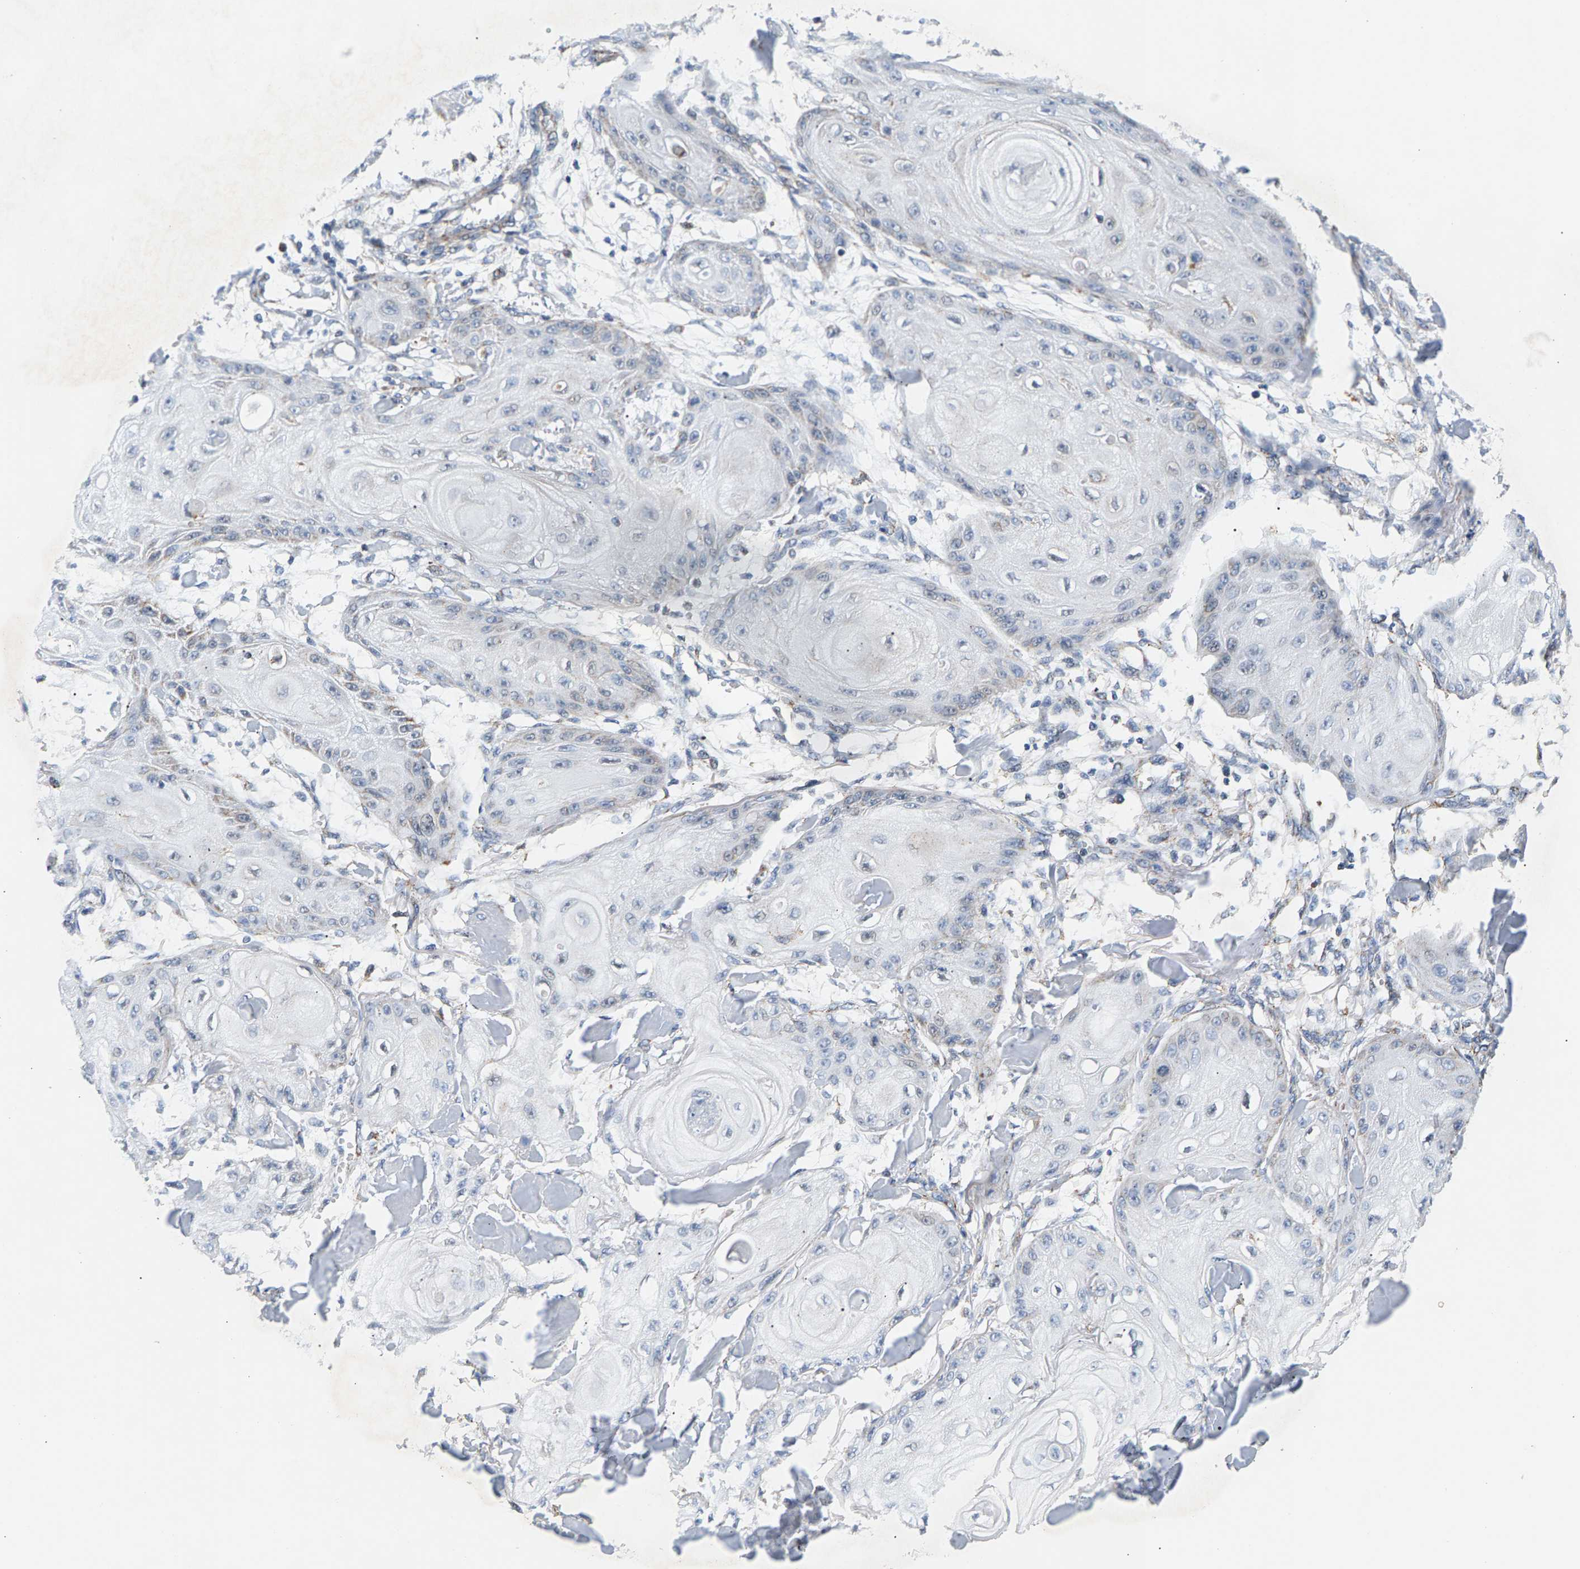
{"staining": {"intensity": "negative", "quantity": "none", "location": "none"}, "tissue": "skin cancer", "cell_type": "Tumor cells", "image_type": "cancer", "snomed": [{"axis": "morphology", "description": "Squamous cell carcinoma, NOS"}, {"axis": "topography", "description": "Skin"}], "caption": "DAB immunohistochemical staining of skin squamous cell carcinoma exhibits no significant positivity in tumor cells.", "gene": "PDE1A", "patient": {"sex": "male", "age": 74}}